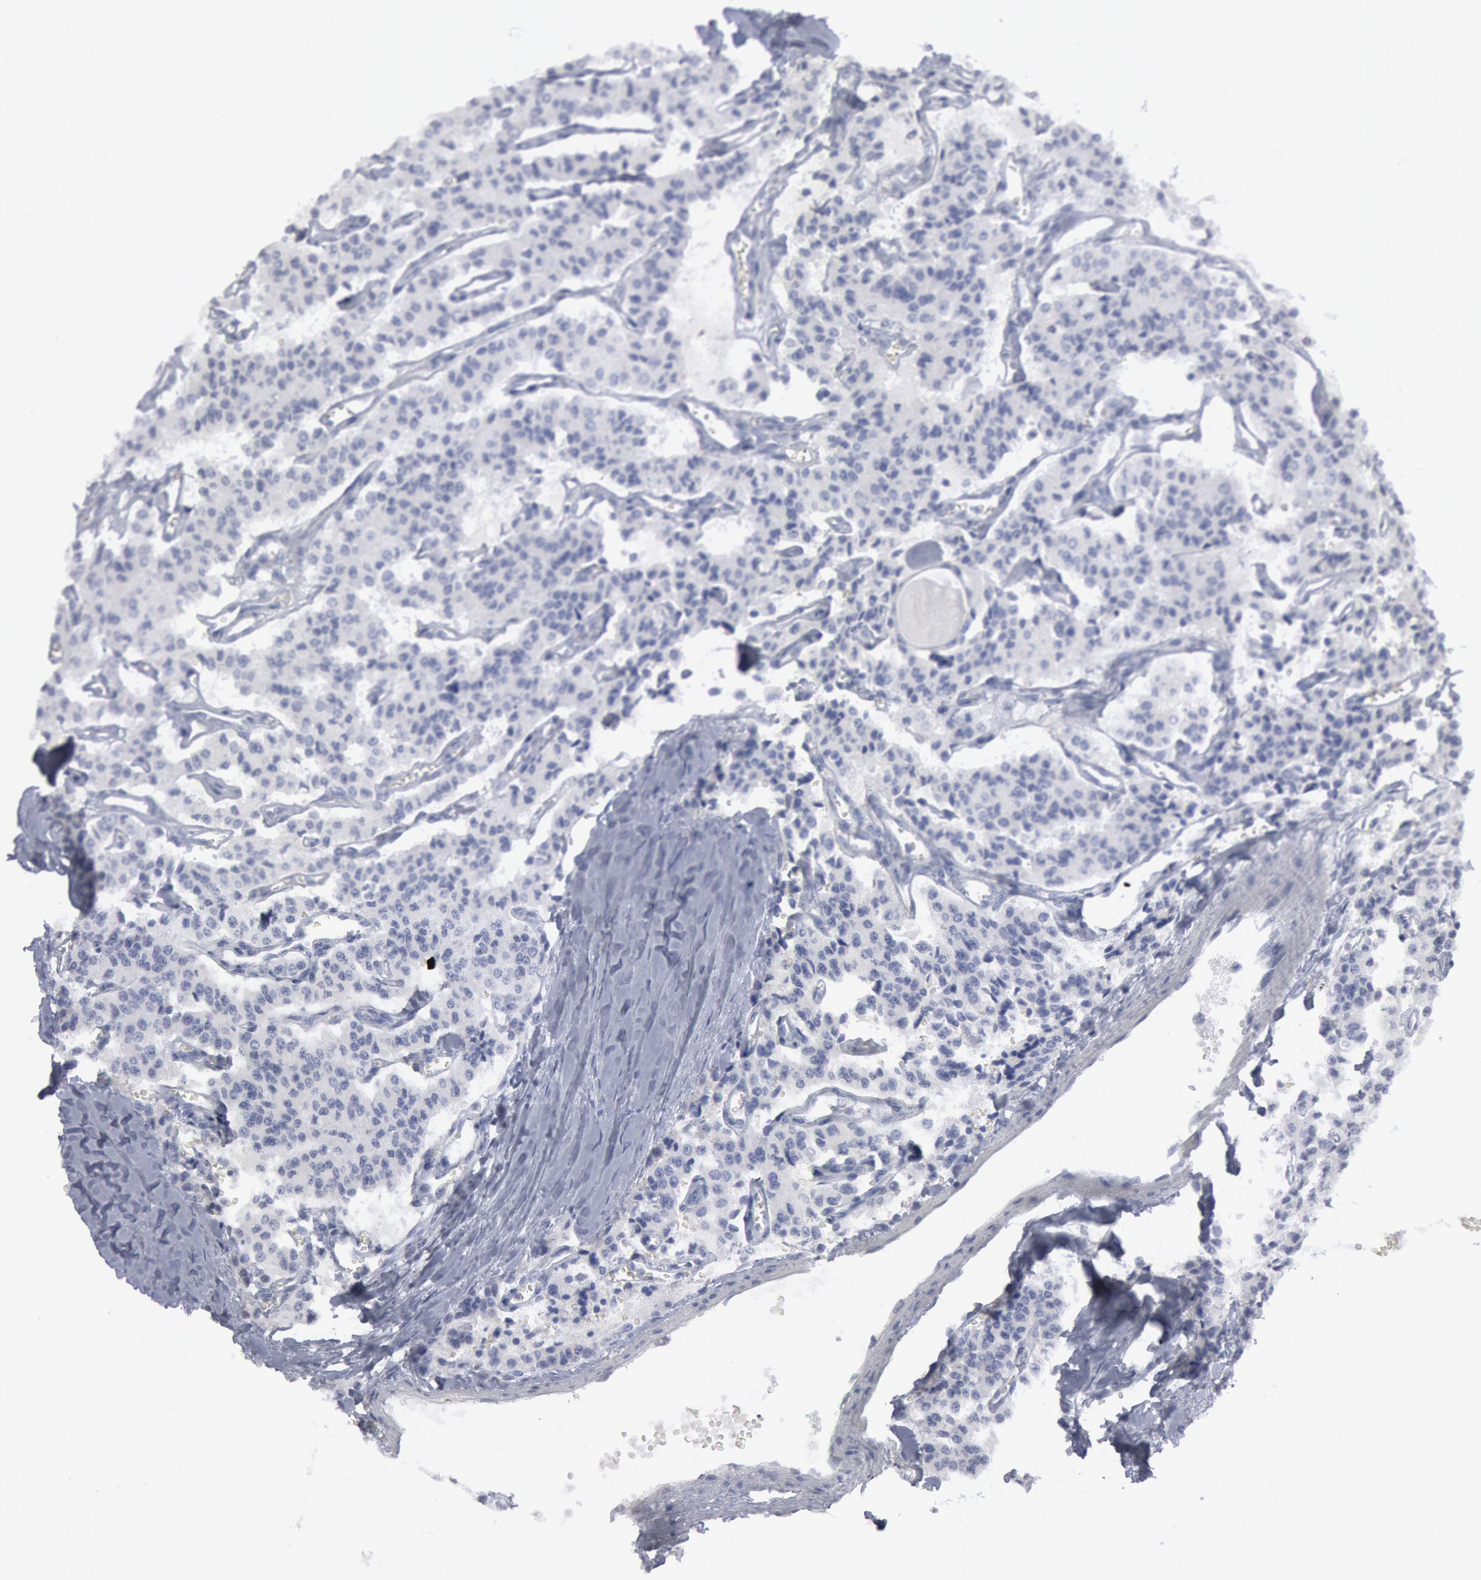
{"staining": {"intensity": "negative", "quantity": "none", "location": "none"}, "tissue": "carcinoid", "cell_type": "Tumor cells", "image_type": "cancer", "snomed": [{"axis": "morphology", "description": "Carcinoid, malignant, NOS"}, {"axis": "topography", "description": "Bronchus"}], "caption": "High magnification brightfield microscopy of carcinoid stained with DAB (3,3'-diaminobenzidine) (brown) and counterstained with hematoxylin (blue): tumor cells show no significant positivity.", "gene": "DMC1", "patient": {"sex": "male", "age": 55}}